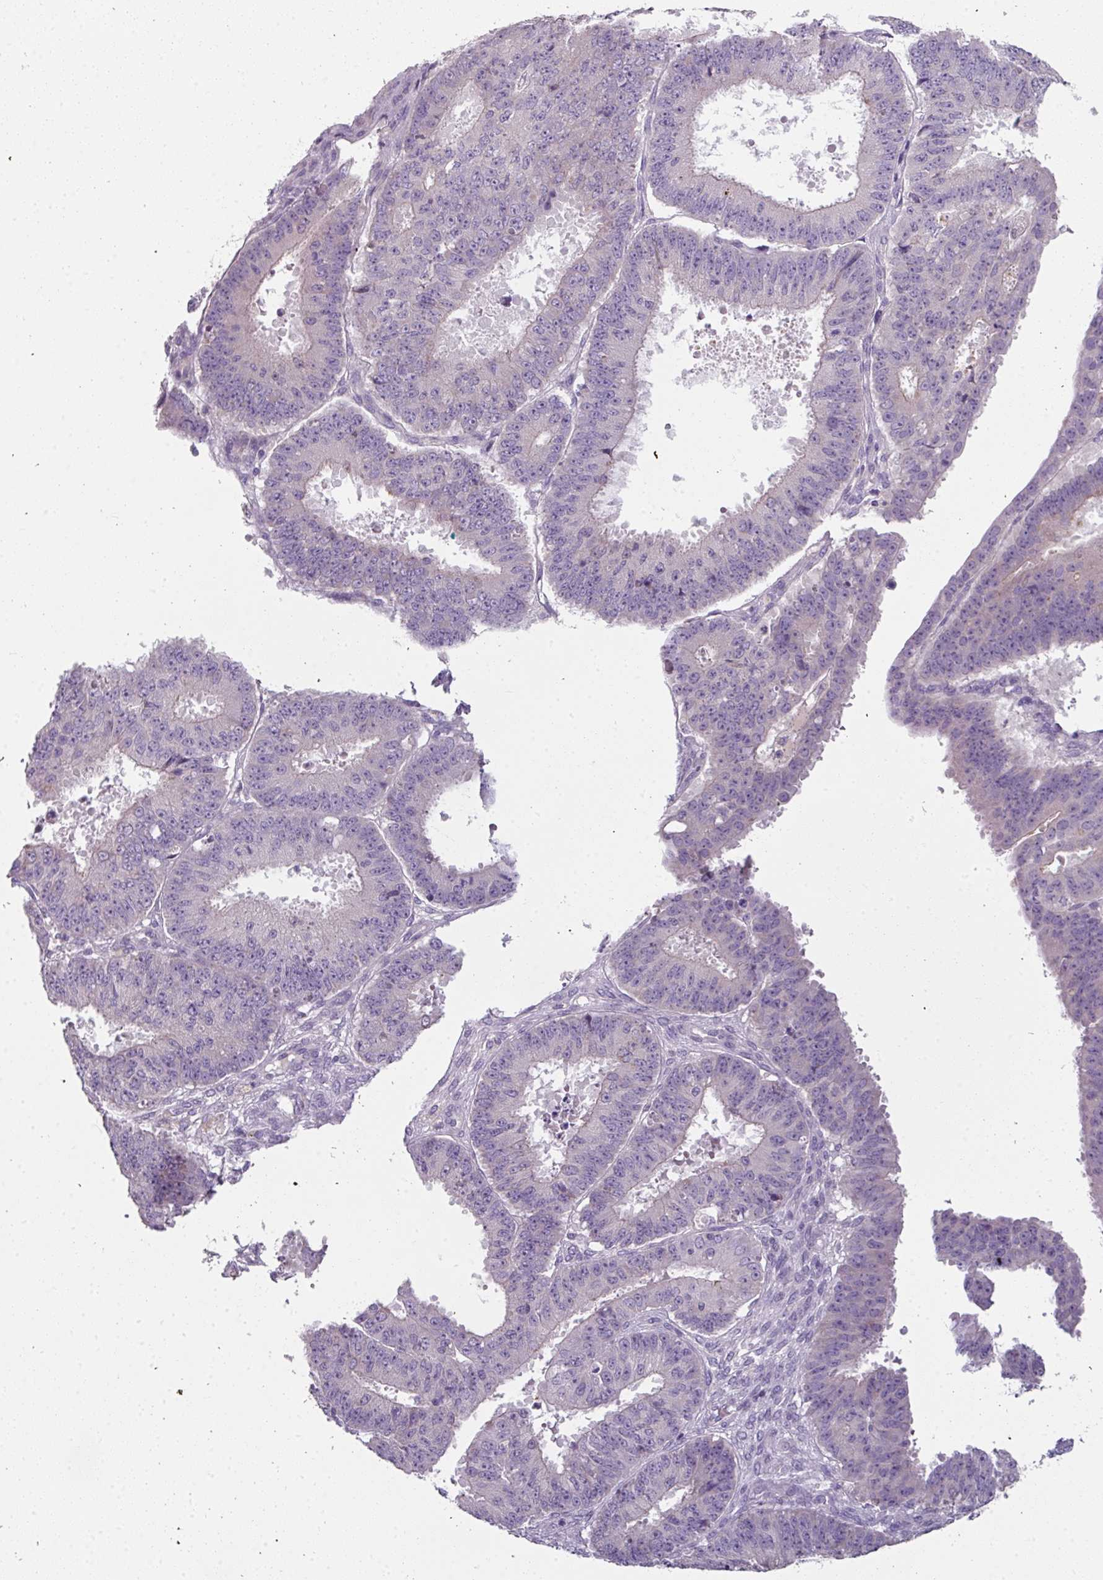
{"staining": {"intensity": "negative", "quantity": "none", "location": "none"}, "tissue": "ovarian cancer", "cell_type": "Tumor cells", "image_type": "cancer", "snomed": [{"axis": "morphology", "description": "Carcinoma, endometroid"}, {"axis": "topography", "description": "Appendix"}, {"axis": "topography", "description": "Ovary"}], "caption": "DAB immunohistochemical staining of ovarian cancer reveals no significant staining in tumor cells.", "gene": "FHAD1", "patient": {"sex": "female", "age": 42}}